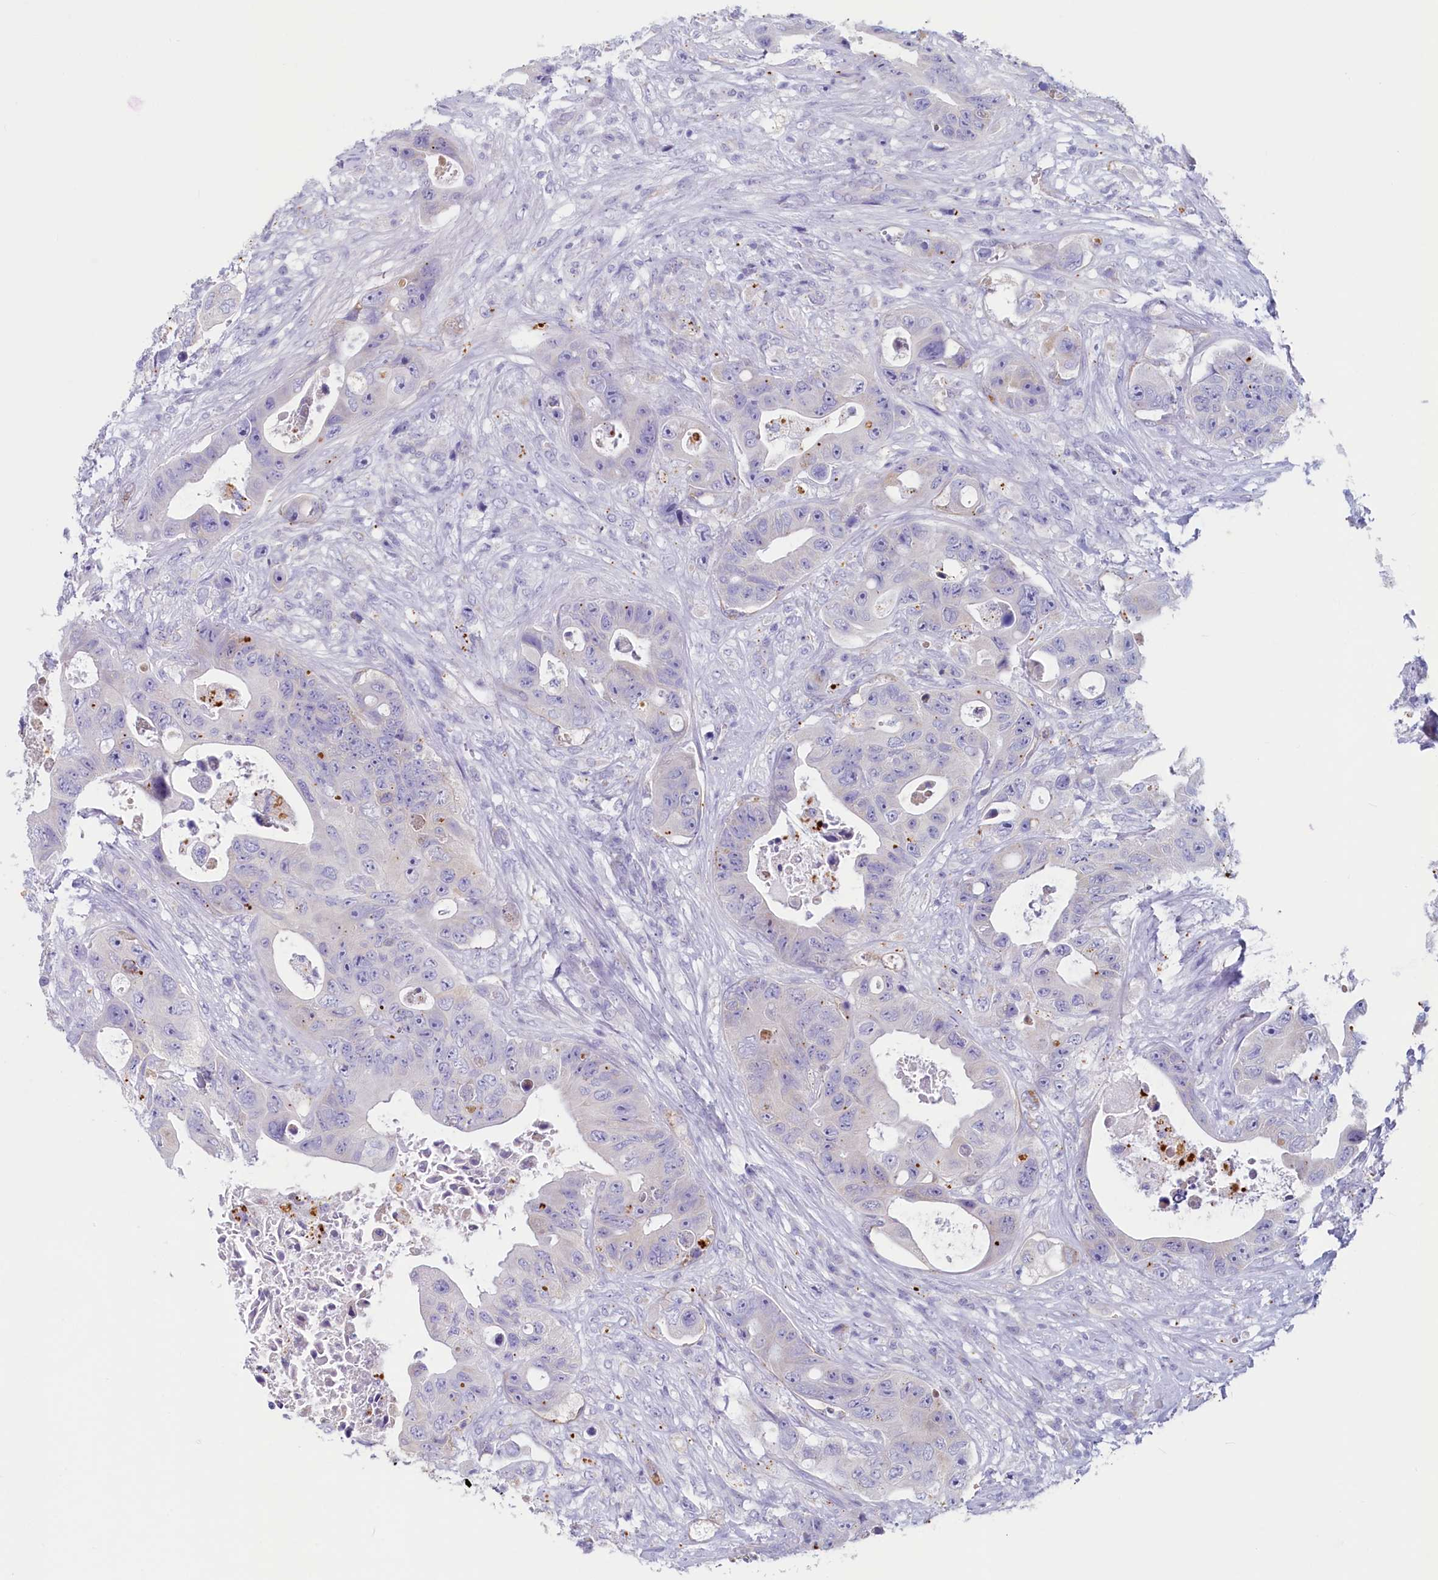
{"staining": {"intensity": "negative", "quantity": "none", "location": "none"}, "tissue": "colorectal cancer", "cell_type": "Tumor cells", "image_type": "cancer", "snomed": [{"axis": "morphology", "description": "Adenocarcinoma, NOS"}, {"axis": "topography", "description": "Colon"}], "caption": "Protein analysis of colorectal cancer (adenocarcinoma) exhibits no significant positivity in tumor cells.", "gene": "LMOD3", "patient": {"sex": "female", "age": 46}}